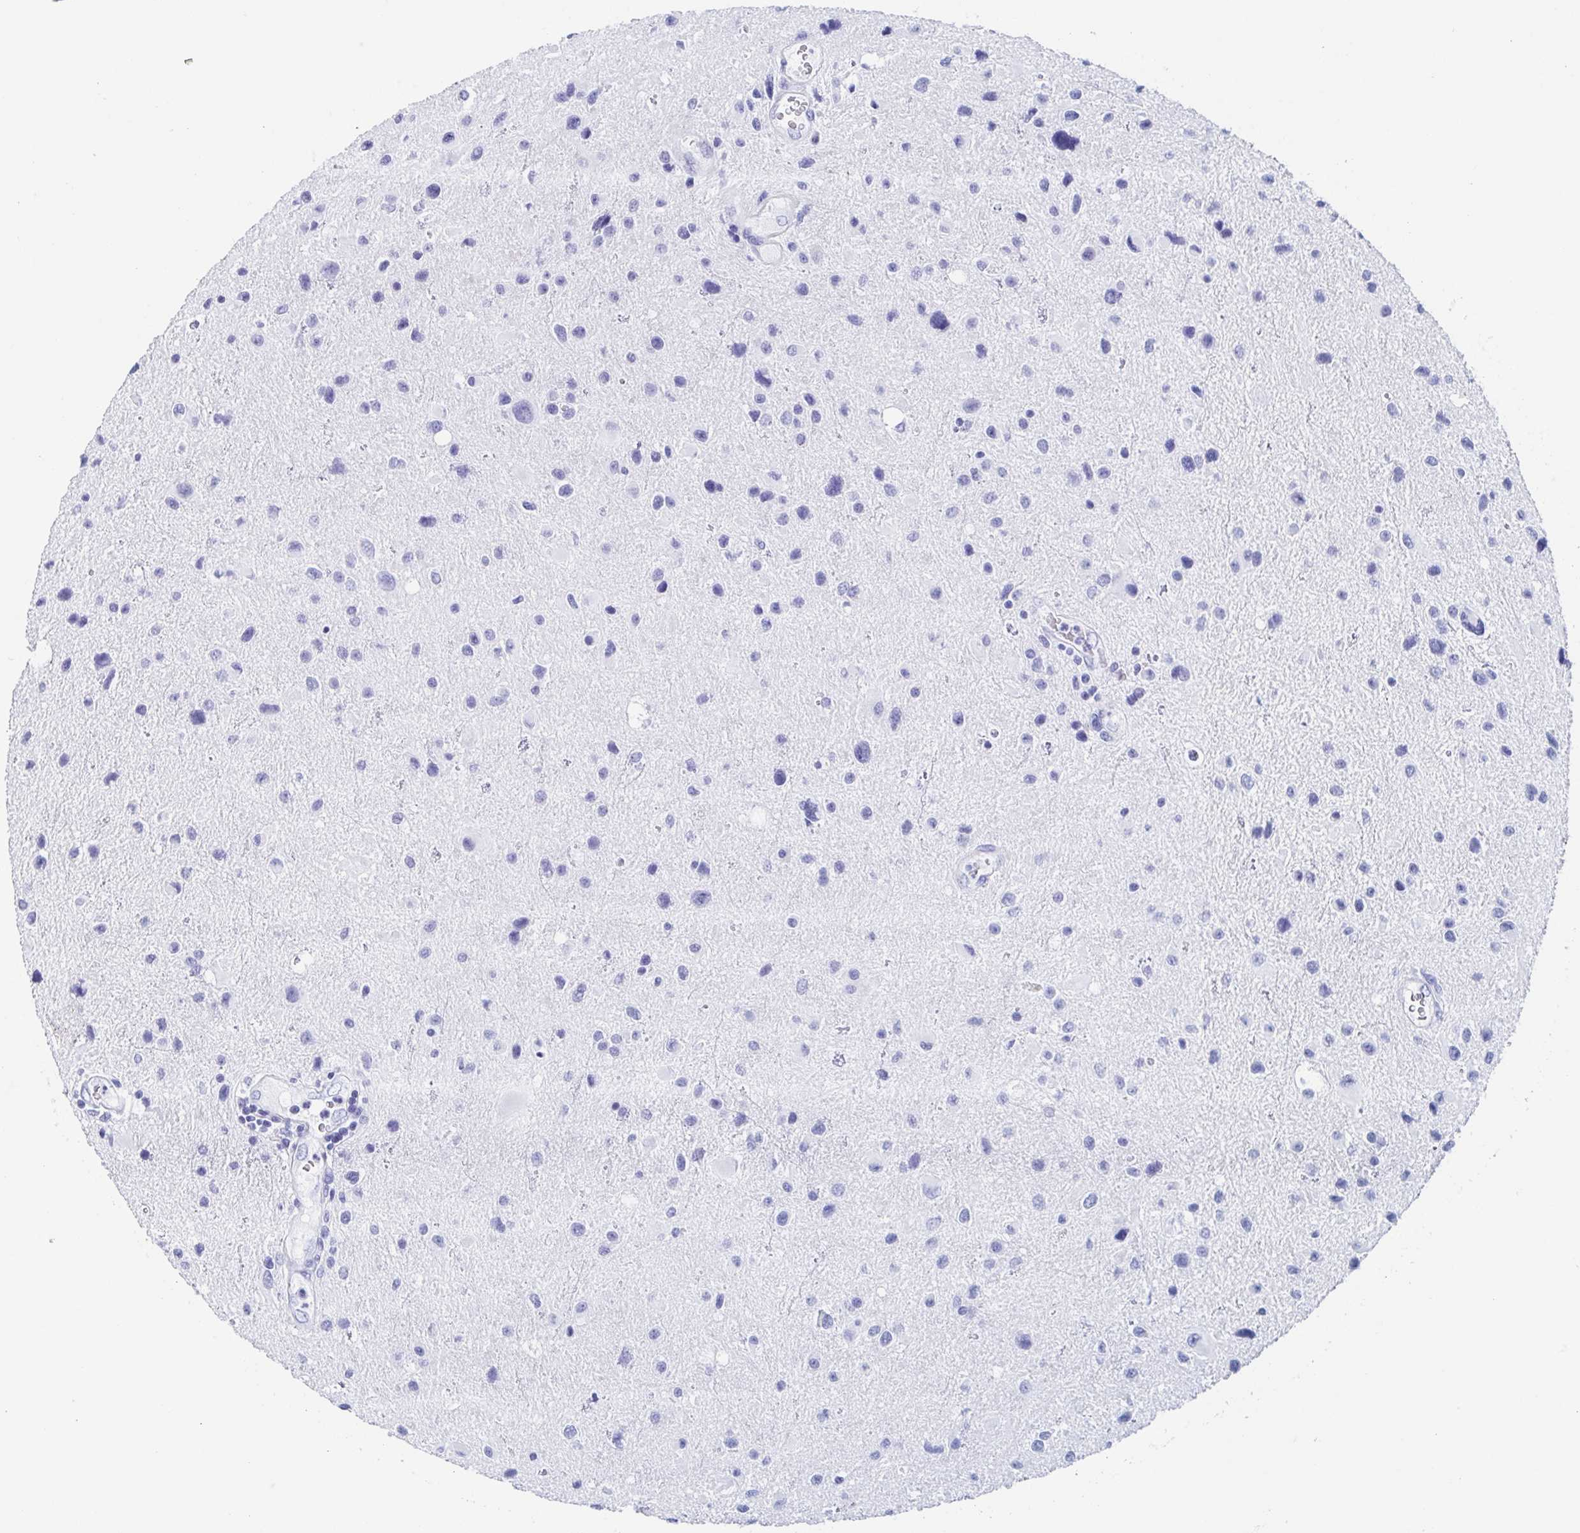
{"staining": {"intensity": "negative", "quantity": "none", "location": "none"}, "tissue": "glioma", "cell_type": "Tumor cells", "image_type": "cancer", "snomed": [{"axis": "morphology", "description": "Glioma, malignant, Low grade"}, {"axis": "topography", "description": "Brain"}], "caption": "Protein analysis of glioma shows no significant positivity in tumor cells.", "gene": "HDGFL1", "patient": {"sex": "female", "age": 32}}